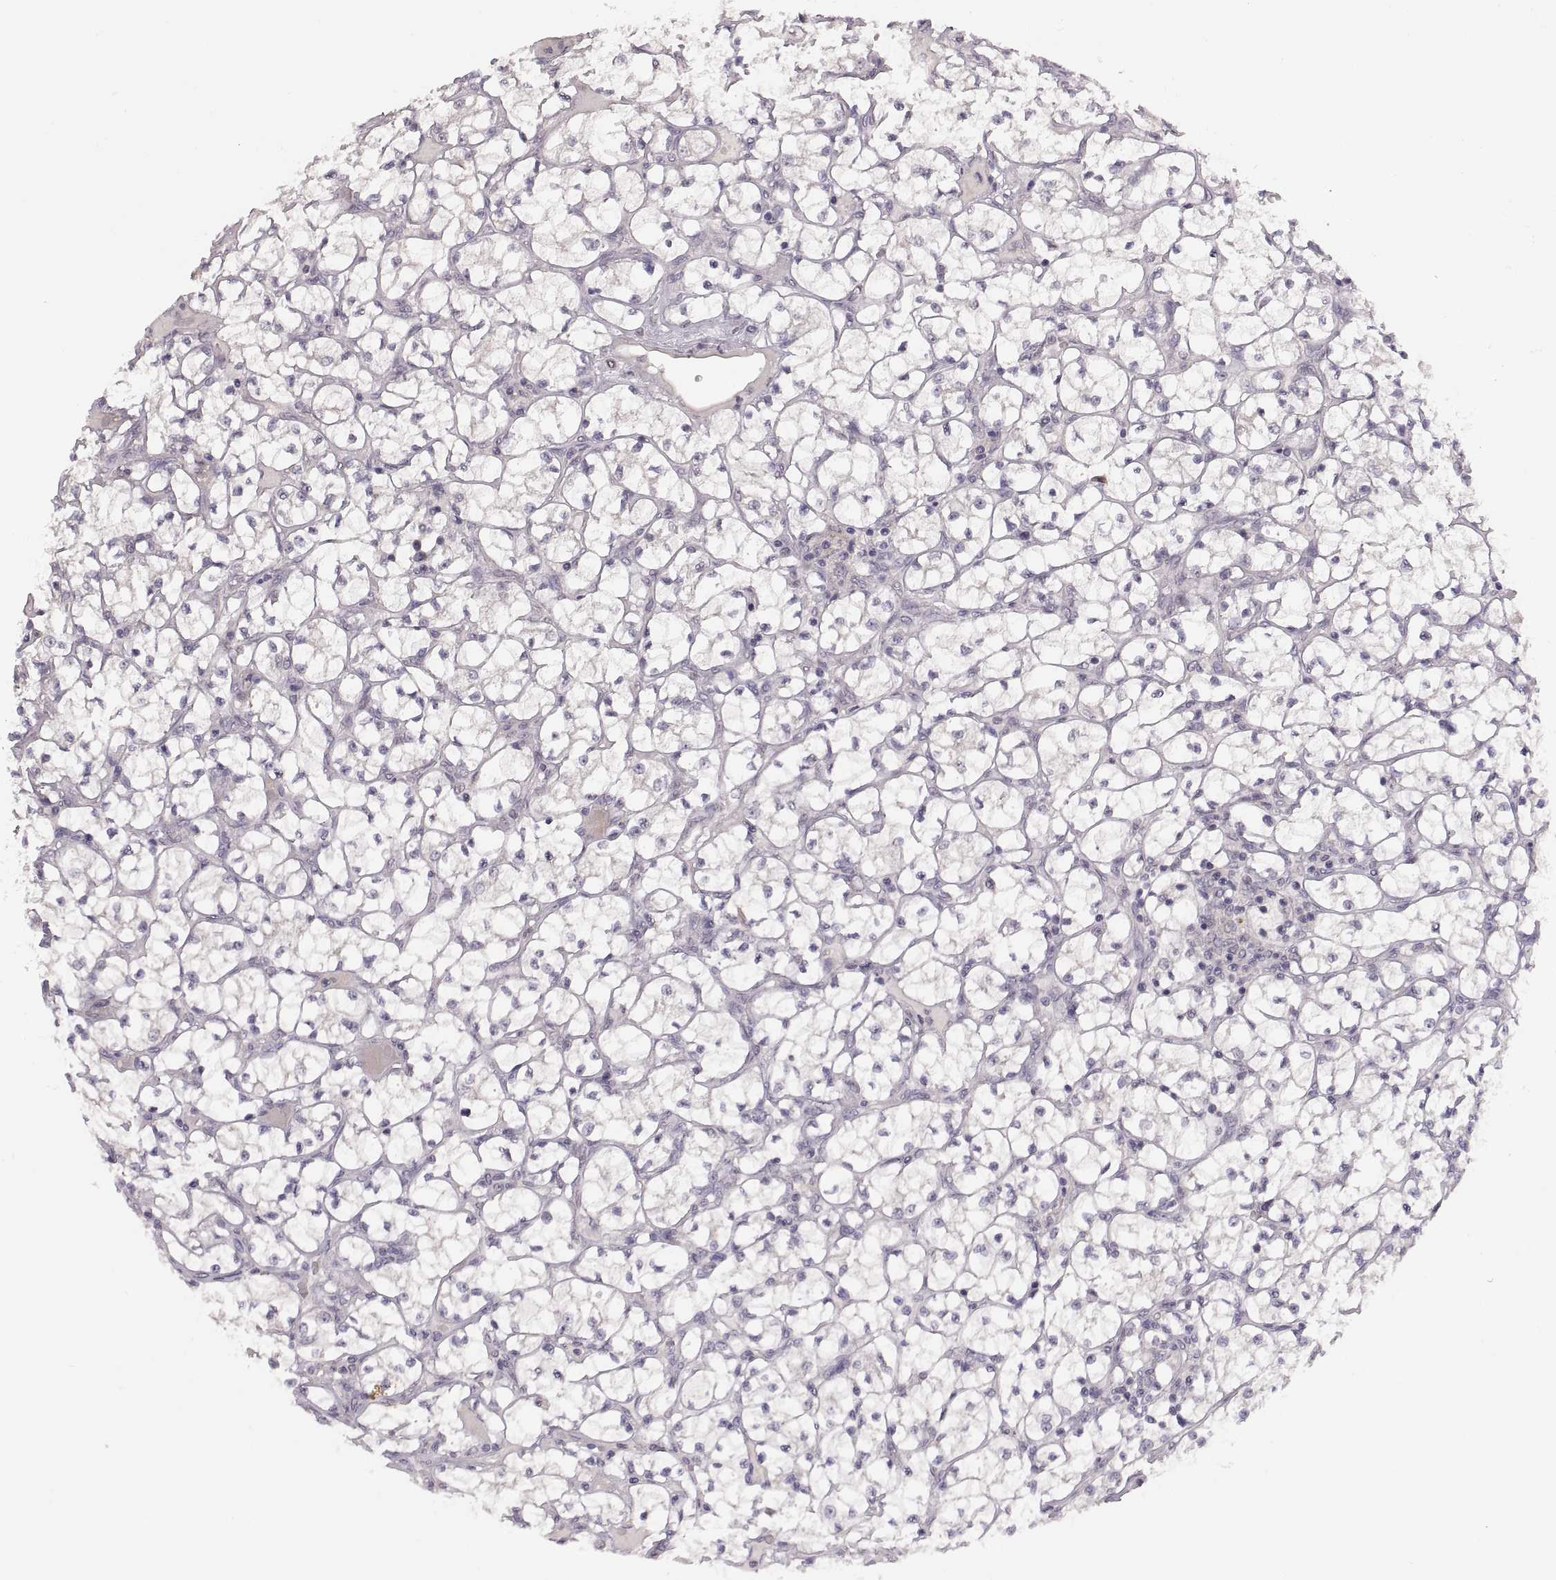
{"staining": {"intensity": "negative", "quantity": "none", "location": "none"}, "tissue": "renal cancer", "cell_type": "Tumor cells", "image_type": "cancer", "snomed": [{"axis": "morphology", "description": "Adenocarcinoma, NOS"}, {"axis": "topography", "description": "Kidney"}], "caption": "Tumor cells are negative for protein expression in human renal cancer (adenocarcinoma).", "gene": "HMGCR", "patient": {"sex": "female", "age": 64}}